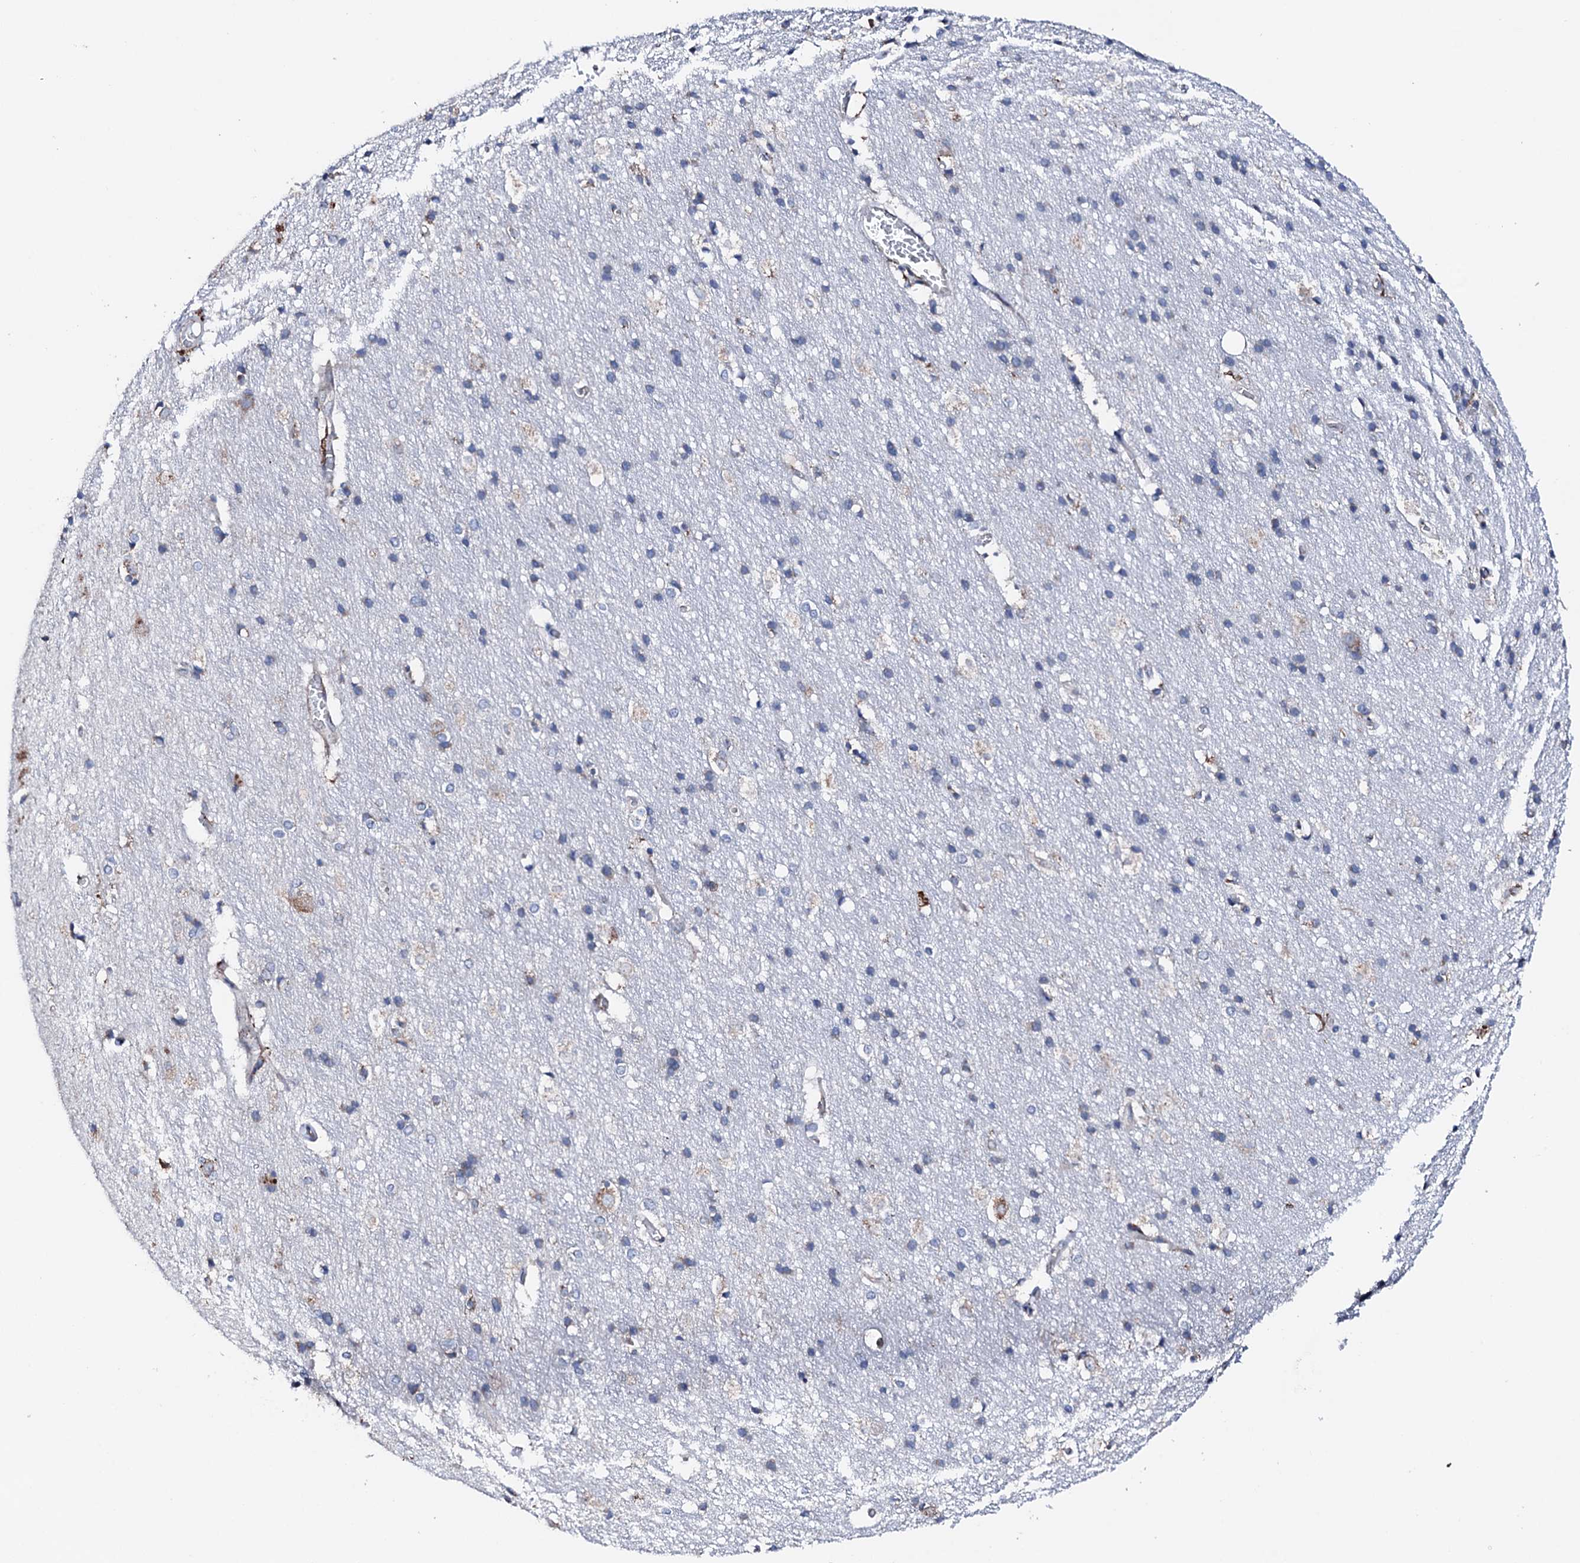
{"staining": {"intensity": "negative", "quantity": "none", "location": "none"}, "tissue": "cerebral cortex", "cell_type": "Endothelial cells", "image_type": "normal", "snomed": [{"axis": "morphology", "description": "Normal tissue, NOS"}, {"axis": "topography", "description": "Cerebral cortex"}], "caption": "Endothelial cells are negative for brown protein staining in unremarkable cerebral cortex. (Stains: DAB (3,3'-diaminobenzidine) immunohistochemistry with hematoxylin counter stain, Microscopy: brightfield microscopy at high magnification).", "gene": "AMDHD1", "patient": {"sex": "male", "age": 54}}